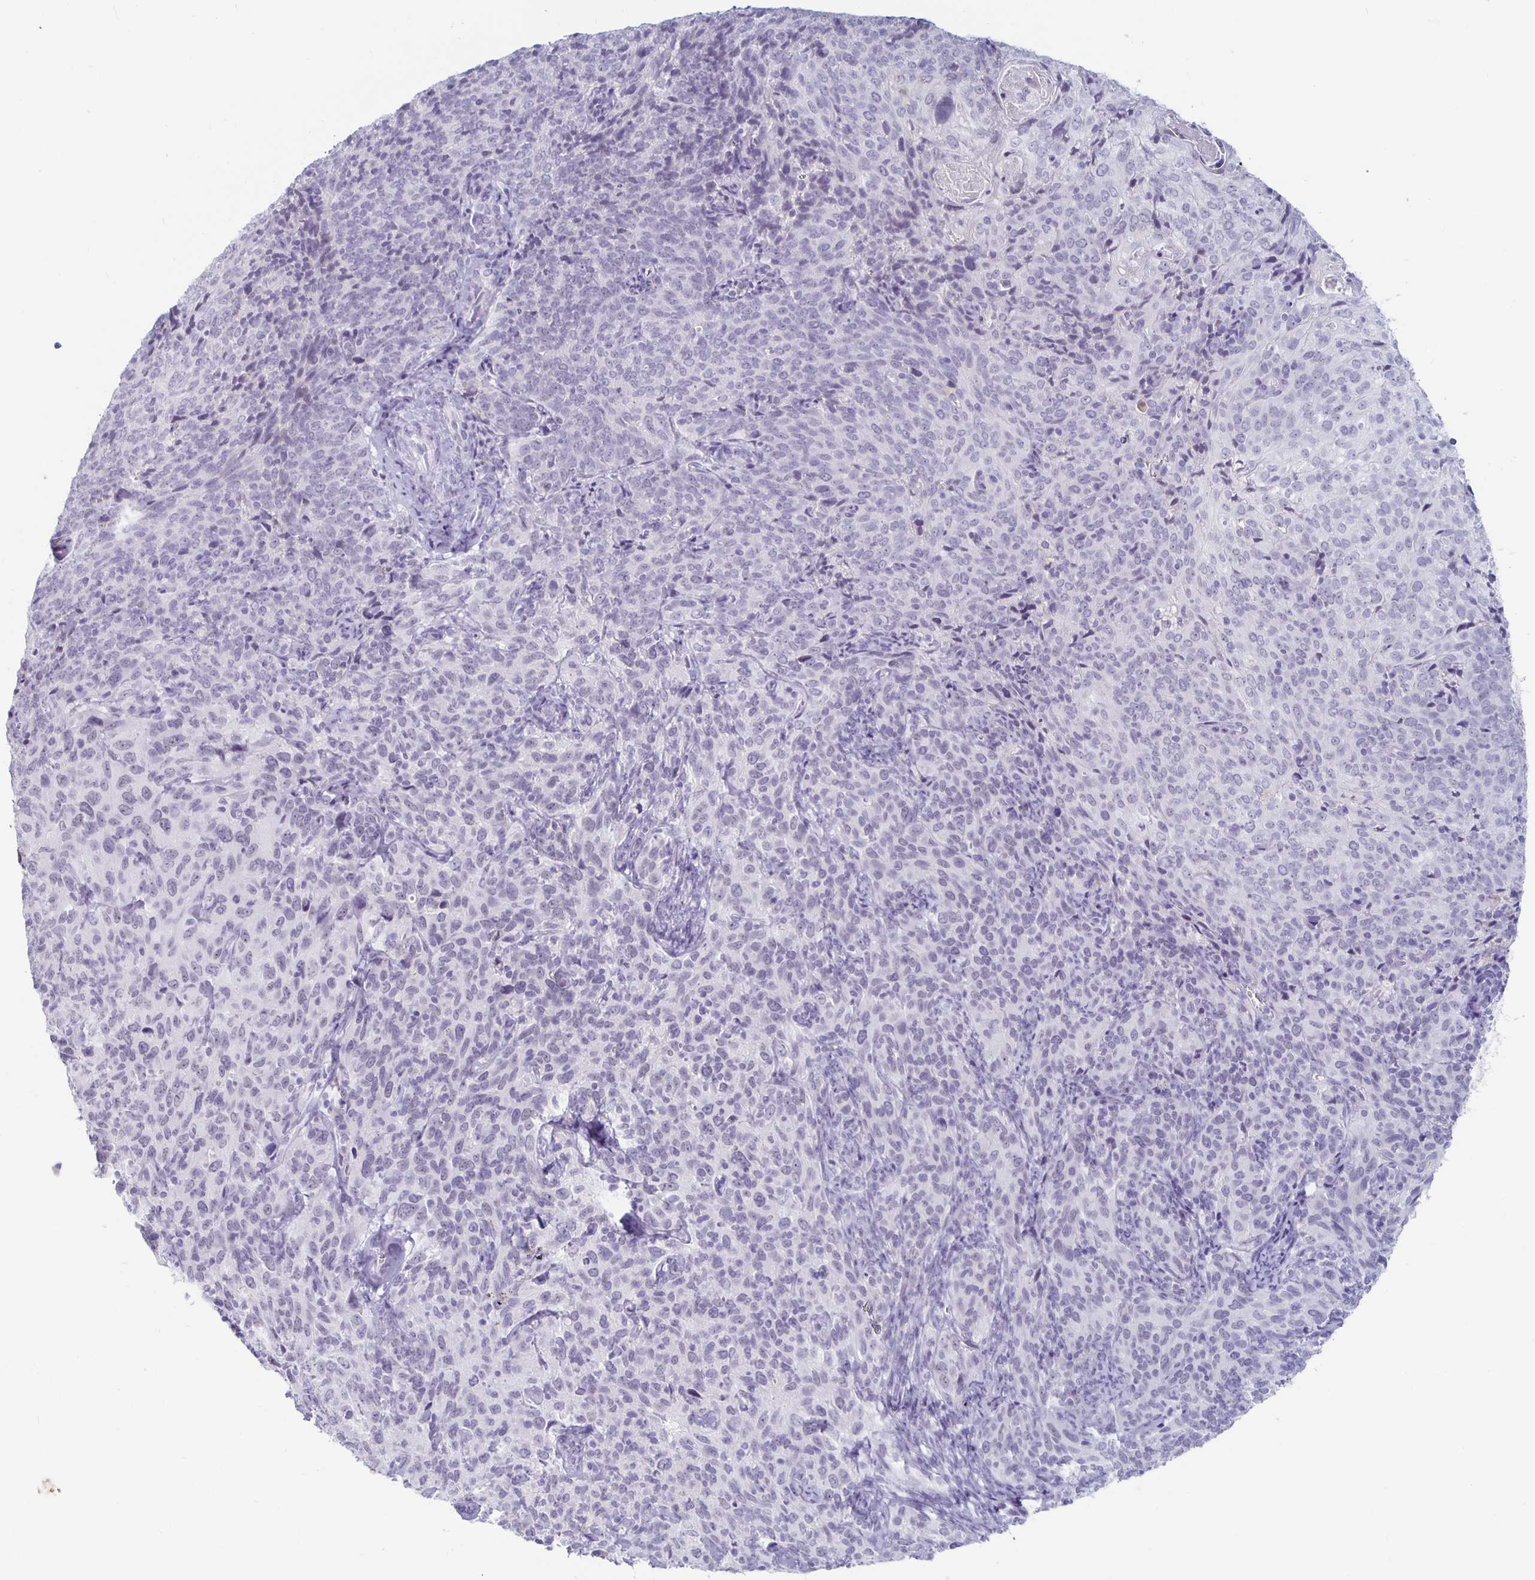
{"staining": {"intensity": "negative", "quantity": "none", "location": "none"}, "tissue": "cervical cancer", "cell_type": "Tumor cells", "image_type": "cancer", "snomed": [{"axis": "morphology", "description": "Squamous cell carcinoma, NOS"}, {"axis": "topography", "description": "Cervix"}], "caption": "This is an IHC photomicrograph of cervical cancer (squamous cell carcinoma). There is no staining in tumor cells.", "gene": "KCNQ2", "patient": {"sex": "female", "age": 51}}